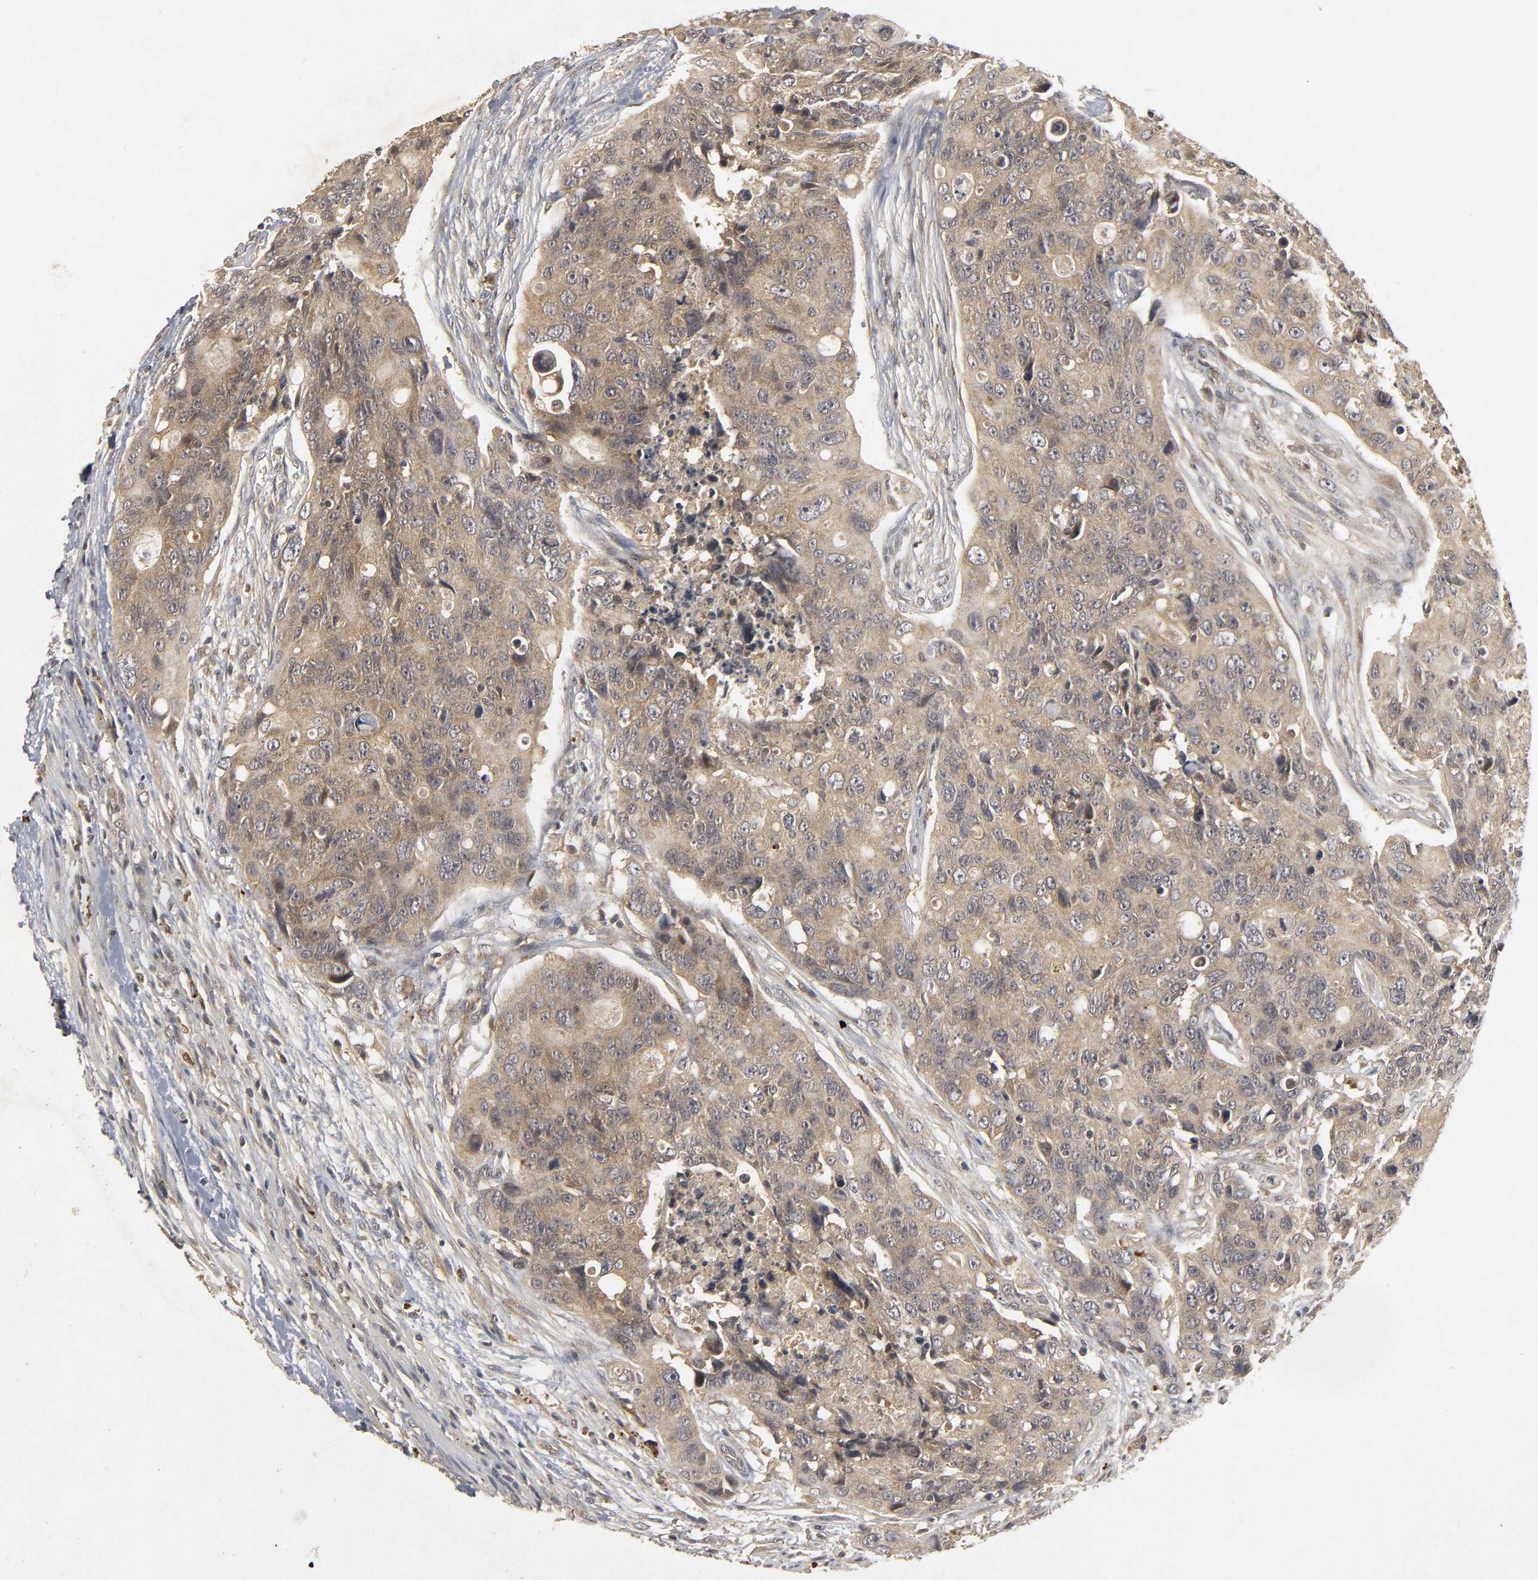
{"staining": {"intensity": "weak", "quantity": "25%-75%", "location": "cytoplasmic/membranous"}, "tissue": "colorectal cancer", "cell_type": "Tumor cells", "image_type": "cancer", "snomed": [{"axis": "morphology", "description": "Adenocarcinoma, NOS"}, {"axis": "topography", "description": "Colon"}], "caption": "This is an image of immunohistochemistry (IHC) staining of colorectal cancer (adenocarcinoma), which shows weak expression in the cytoplasmic/membranous of tumor cells.", "gene": "TRAF6", "patient": {"sex": "female", "age": 57}}